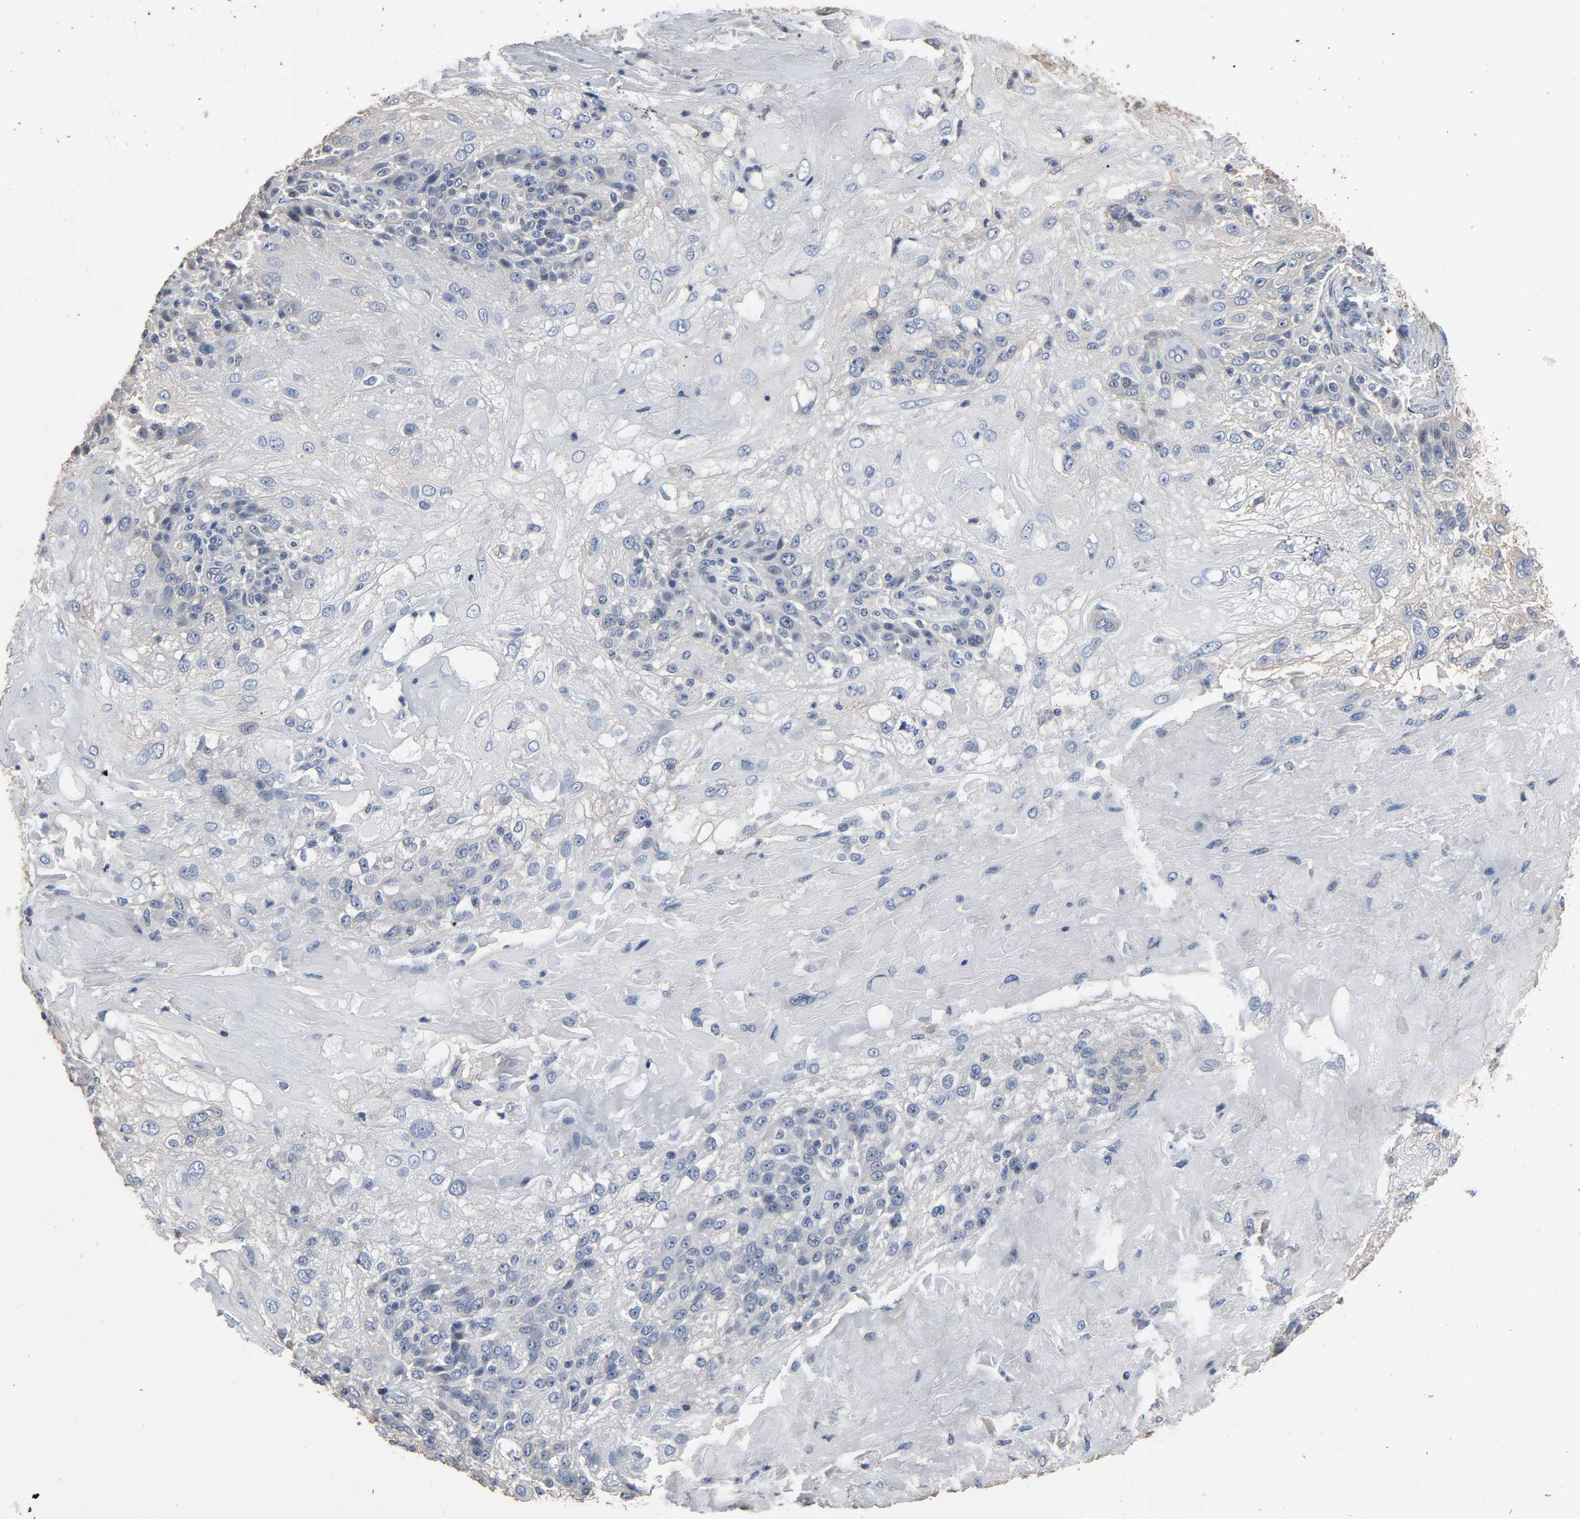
{"staining": {"intensity": "negative", "quantity": "none", "location": "none"}, "tissue": "skin cancer", "cell_type": "Tumor cells", "image_type": "cancer", "snomed": [{"axis": "morphology", "description": "Normal tissue, NOS"}, {"axis": "morphology", "description": "Squamous cell carcinoma, NOS"}, {"axis": "topography", "description": "Skin"}], "caption": "Skin cancer was stained to show a protein in brown. There is no significant expression in tumor cells.", "gene": "SOX6", "patient": {"sex": "female", "age": 83}}